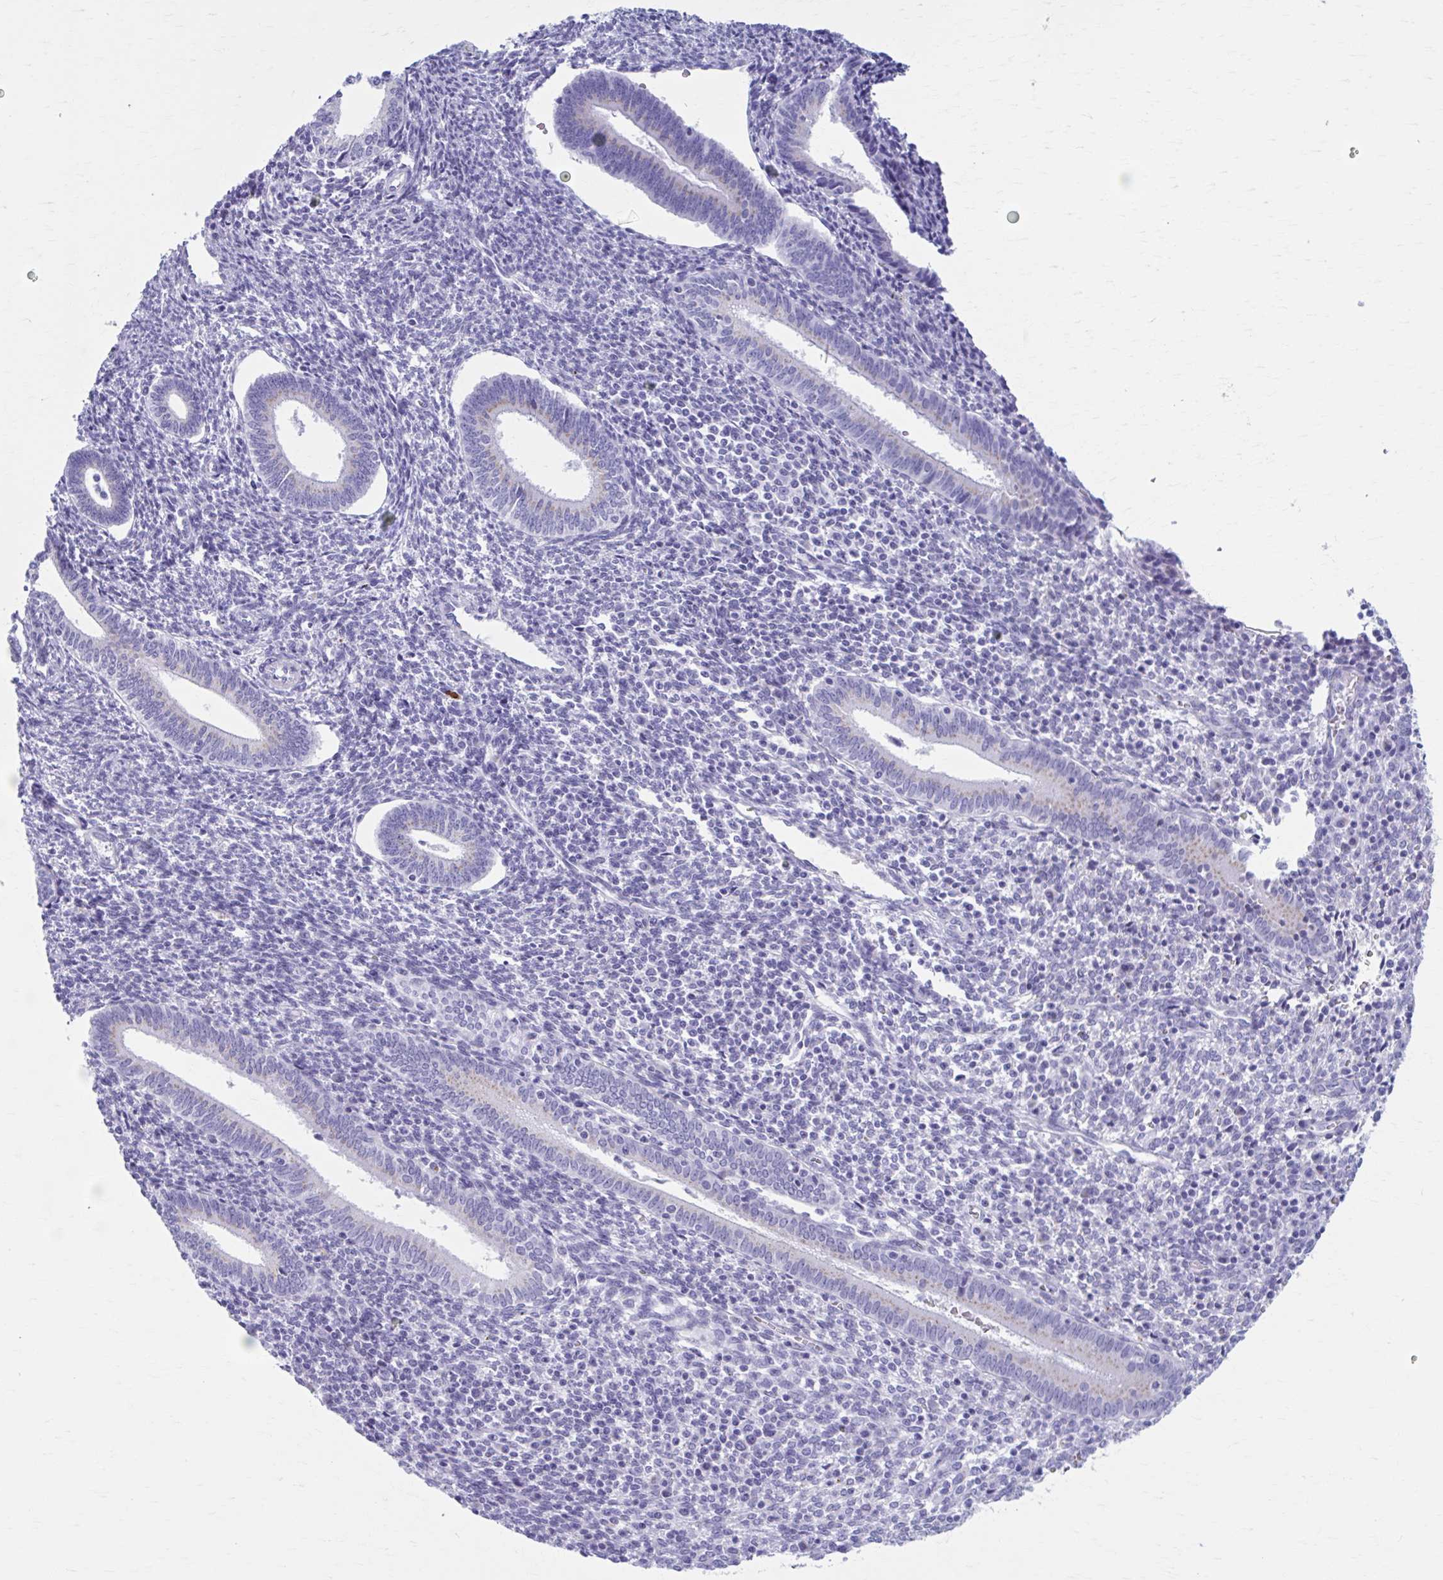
{"staining": {"intensity": "negative", "quantity": "none", "location": "none"}, "tissue": "endometrium", "cell_type": "Cells in endometrial stroma", "image_type": "normal", "snomed": [{"axis": "morphology", "description": "Normal tissue, NOS"}, {"axis": "topography", "description": "Endometrium"}], "caption": "DAB (3,3'-diaminobenzidine) immunohistochemical staining of benign human endometrium shows no significant staining in cells in endometrial stroma.", "gene": "KCNE2", "patient": {"sex": "female", "age": 41}}